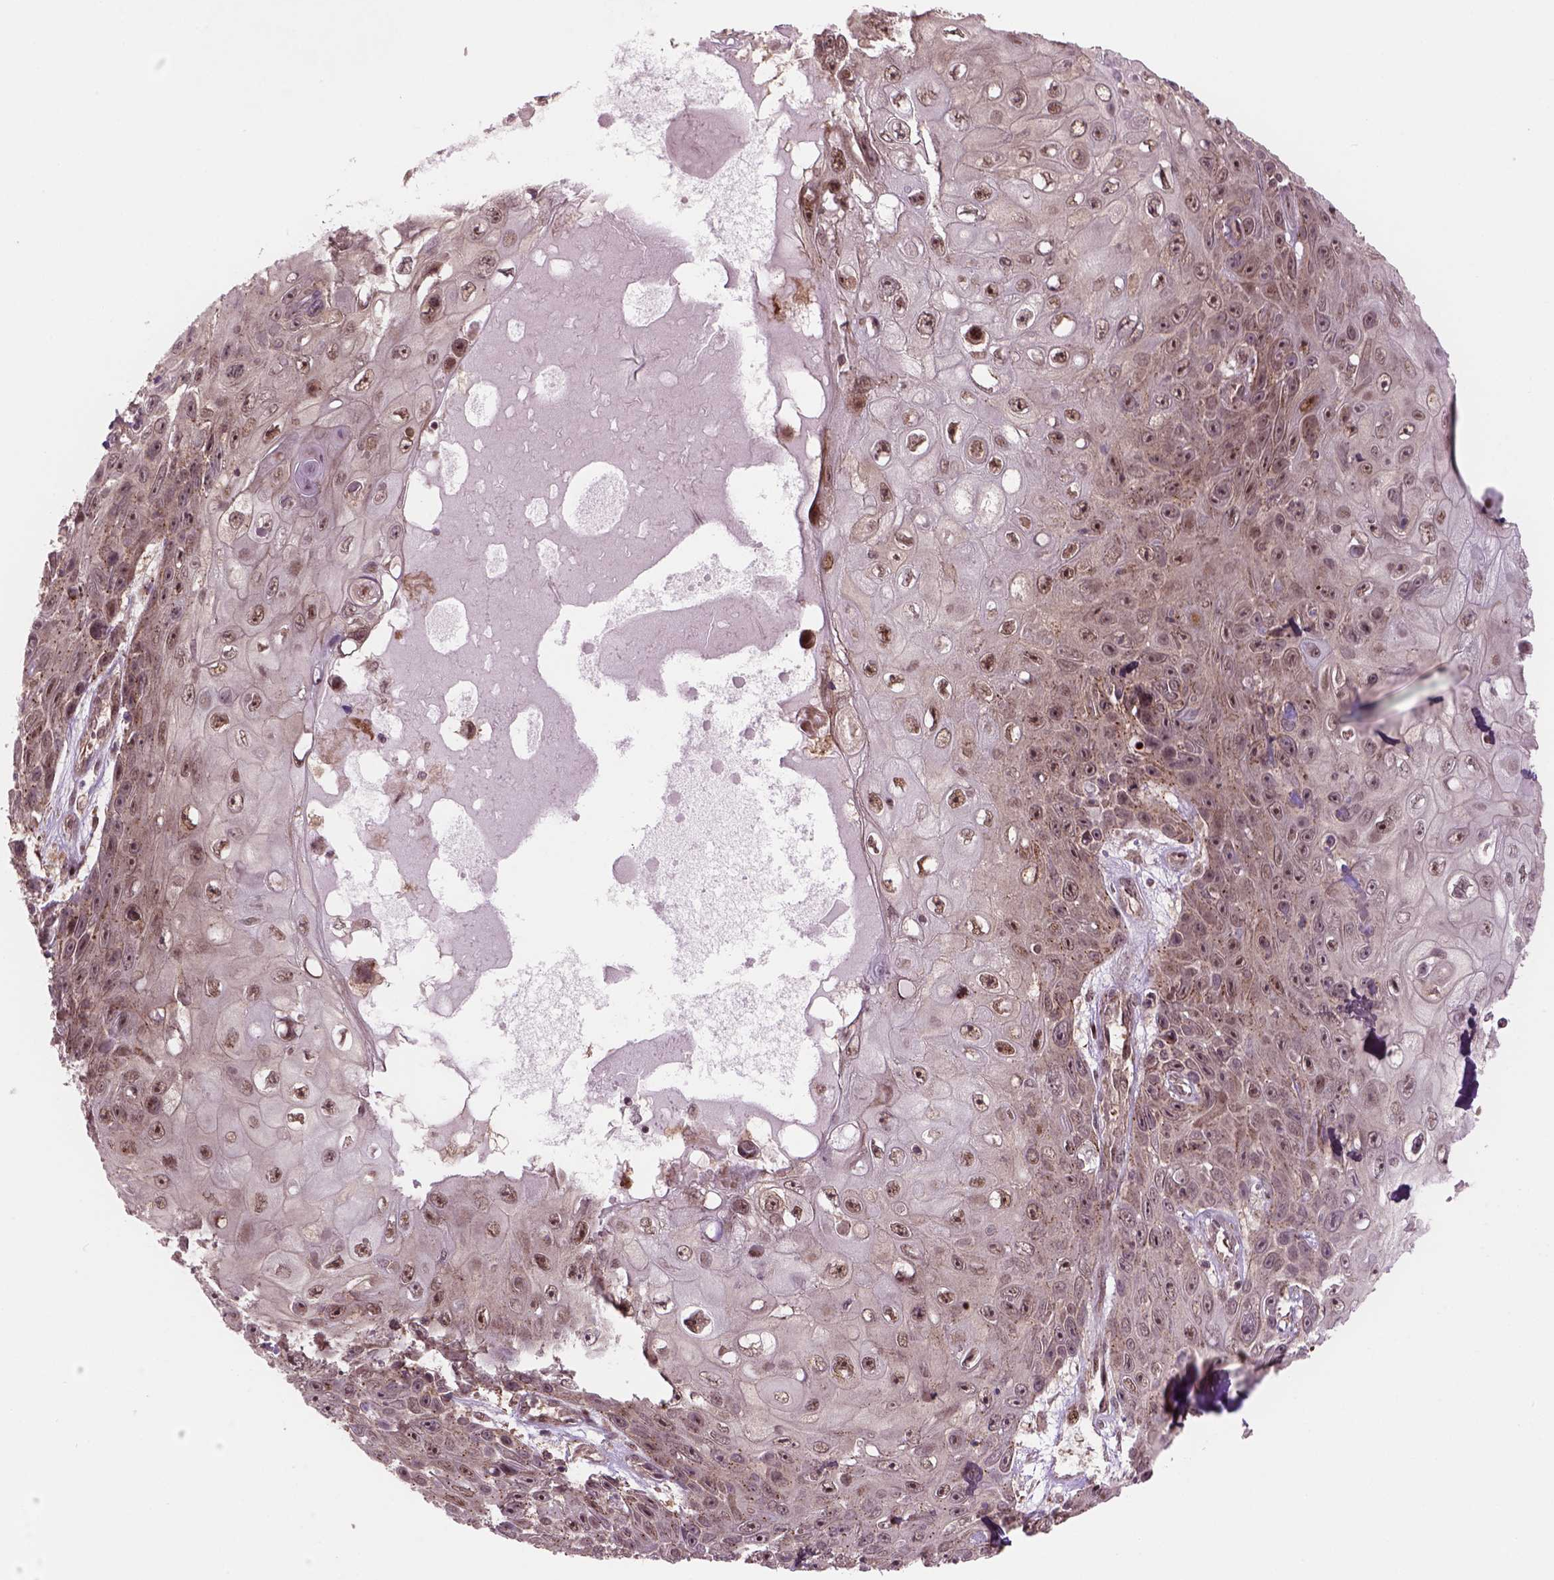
{"staining": {"intensity": "moderate", "quantity": "<25%", "location": "cytoplasmic/membranous,nuclear"}, "tissue": "skin cancer", "cell_type": "Tumor cells", "image_type": "cancer", "snomed": [{"axis": "morphology", "description": "Squamous cell carcinoma, NOS"}, {"axis": "topography", "description": "Skin"}], "caption": "Skin cancer tissue shows moderate cytoplasmic/membranous and nuclear staining in about <25% of tumor cells, visualized by immunohistochemistry. (DAB IHC, brown staining for protein, blue staining for nuclei).", "gene": "PSMD11", "patient": {"sex": "male", "age": 82}}